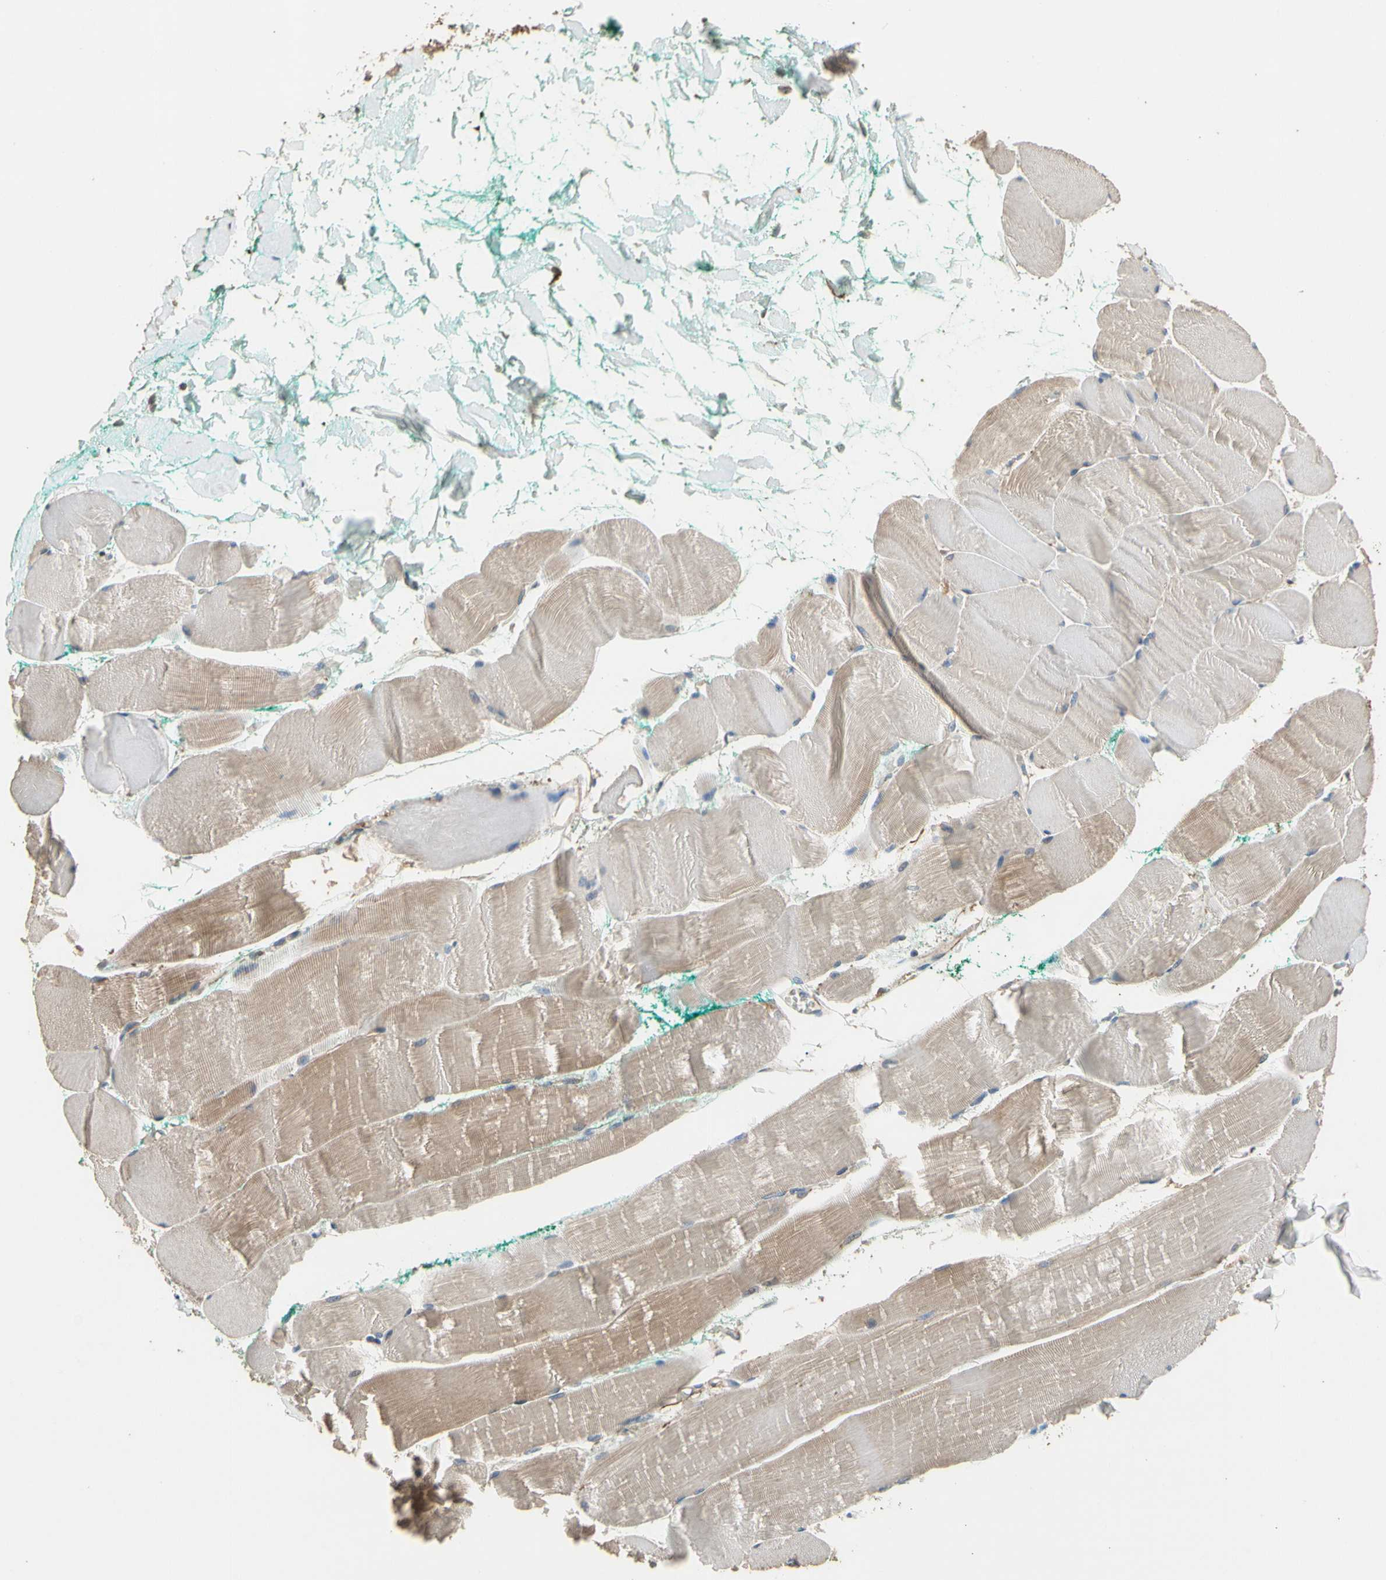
{"staining": {"intensity": "weak", "quantity": ">75%", "location": "cytoplasmic/membranous"}, "tissue": "skeletal muscle", "cell_type": "Myocytes", "image_type": "normal", "snomed": [{"axis": "morphology", "description": "Normal tissue, NOS"}, {"axis": "morphology", "description": "Squamous cell carcinoma, NOS"}, {"axis": "topography", "description": "Skeletal muscle"}], "caption": "Immunohistochemical staining of normal skeletal muscle displays low levels of weak cytoplasmic/membranous staining in about >75% of myocytes. The protein of interest is shown in brown color, while the nuclei are stained blue.", "gene": "SUSD2", "patient": {"sex": "male", "age": 51}}